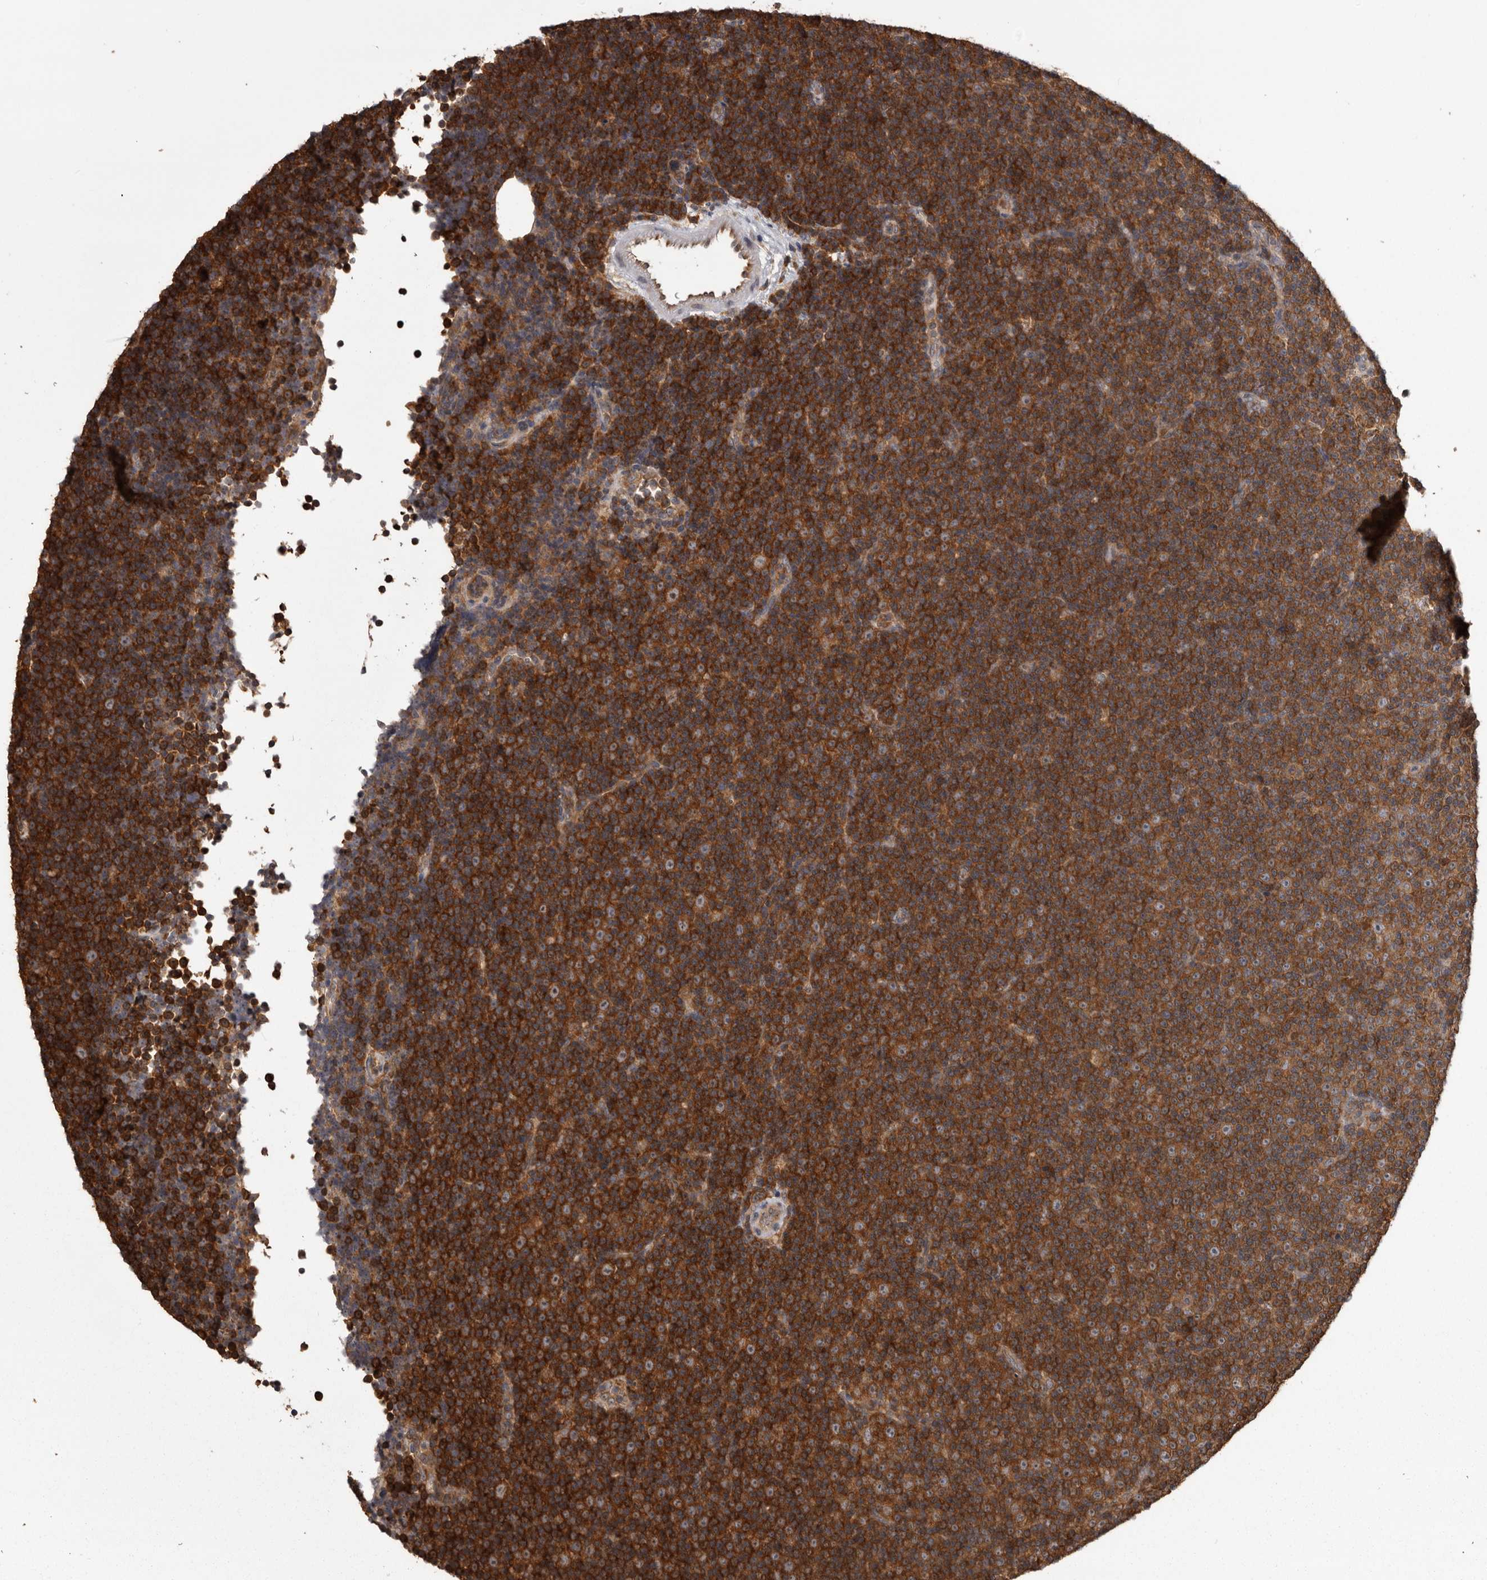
{"staining": {"intensity": "strong", "quantity": ">75%", "location": "cytoplasmic/membranous"}, "tissue": "lymphoma", "cell_type": "Tumor cells", "image_type": "cancer", "snomed": [{"axis": "morphology", "description": "Malignant lymphoma, non-Hodgkin's type, Low grade"}, {"axis": "topography", "description": "Lymph node"}], "caption": "Low-grade malignant lymphoma, non-Hodgkin's type was stained to show a protein in brown. There is high levels of strong cytoplasmic/membranous positivity in approximately >75% of tumor cells. Nuclei are stained in blue.", "gene": "DARS1", "patient": {"sex": "female", "age": 67}}